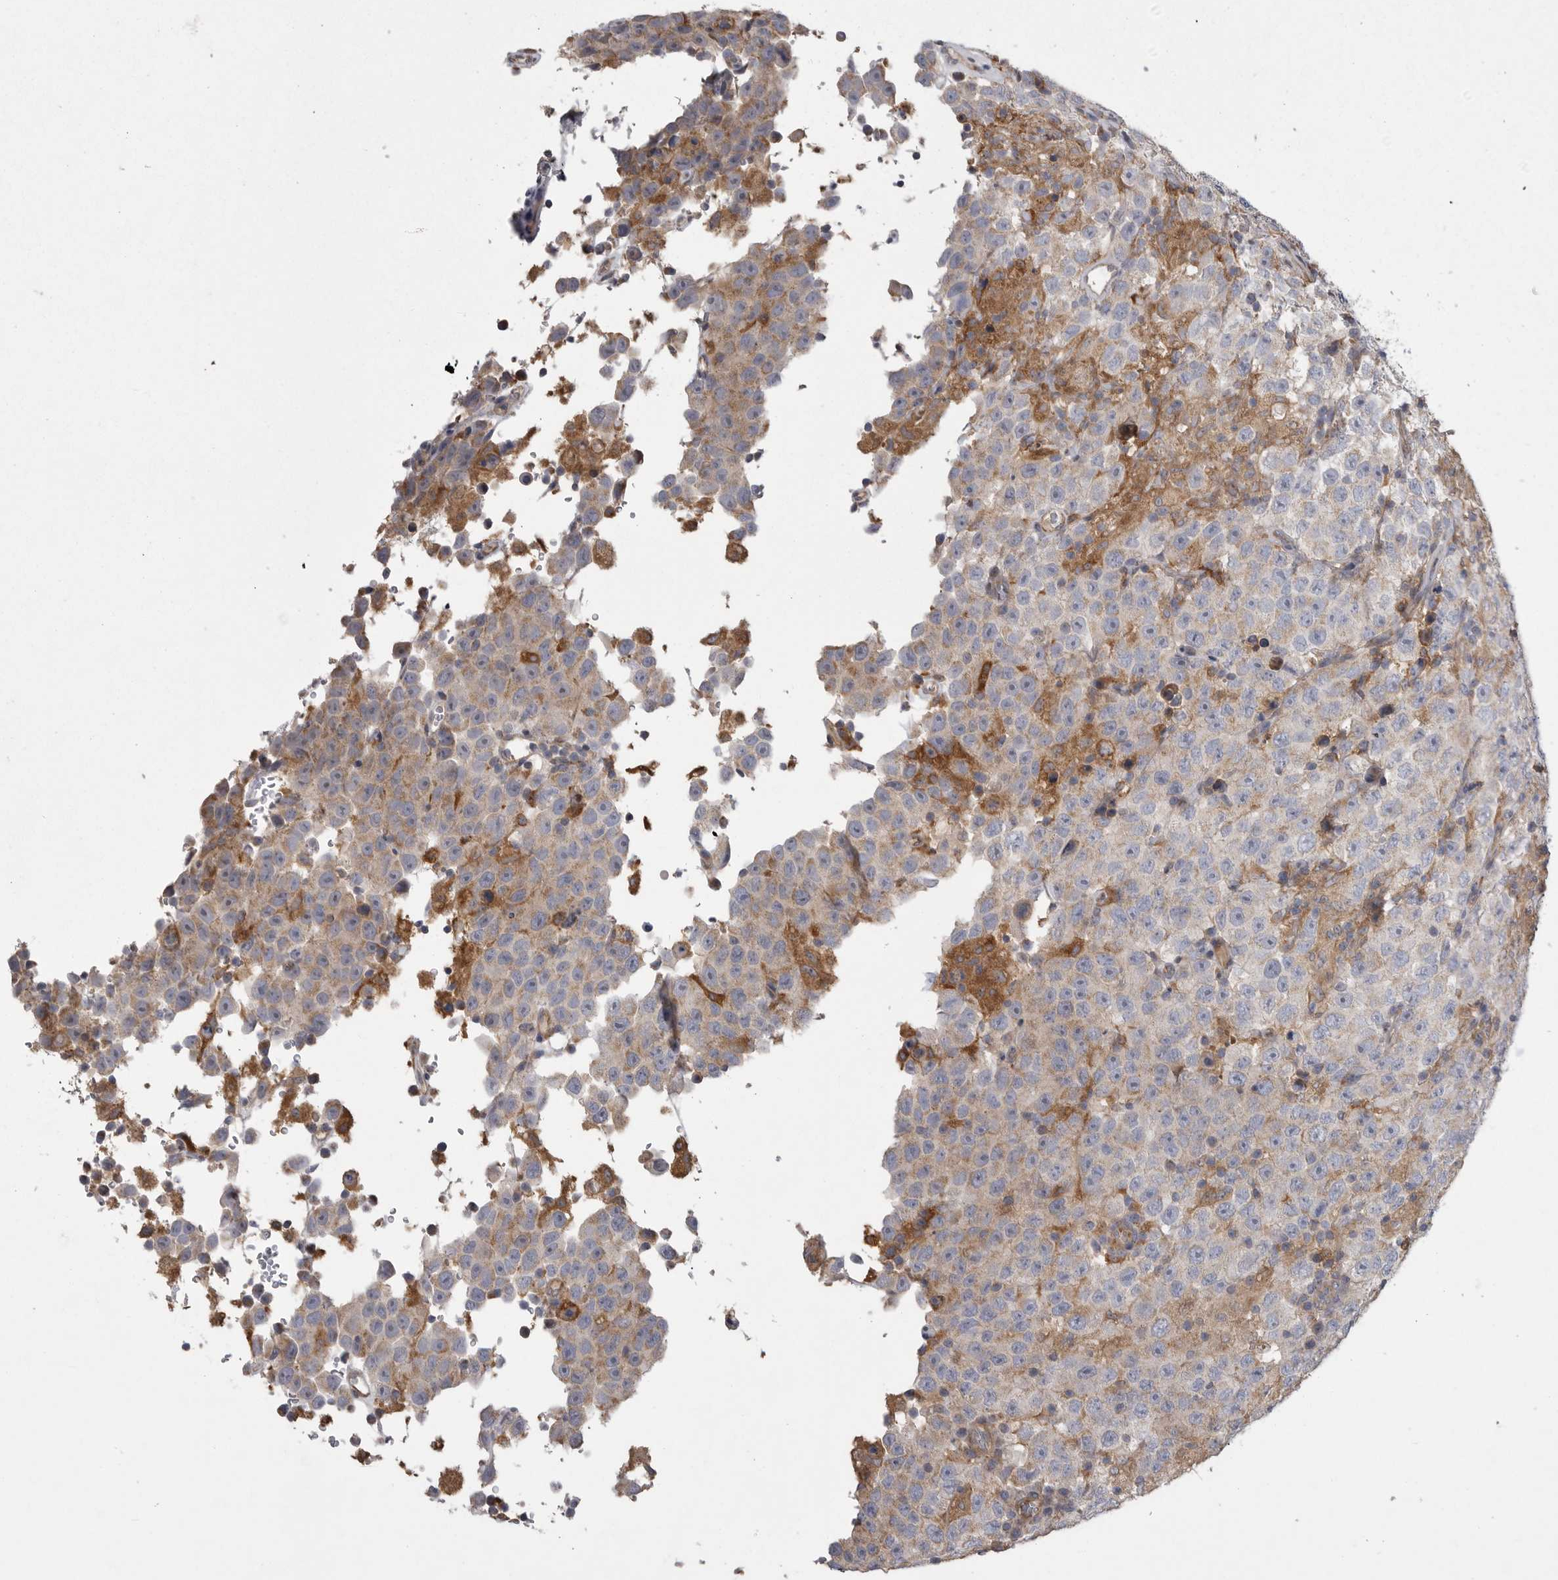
{"staining": {"intensity": "weak", "quantity": "<25%", "location": "cytoplasmic/membranous"}, "tissue": "testis cancer", "cell_type": "Tumor cells", "image_type": "cancer", "snomed": [{"axis": "morphology", "description": "Seminoma, NOS"}, {"axis": "topography", "description": "Testis"}], "caption": "There is no significant staining in tumor cells of testis seminoma. (DAB IHC visualized using brightfield microscopy, high magnification).", "gene": "CRP", "patient": {"sex": "male", "age": 41}}